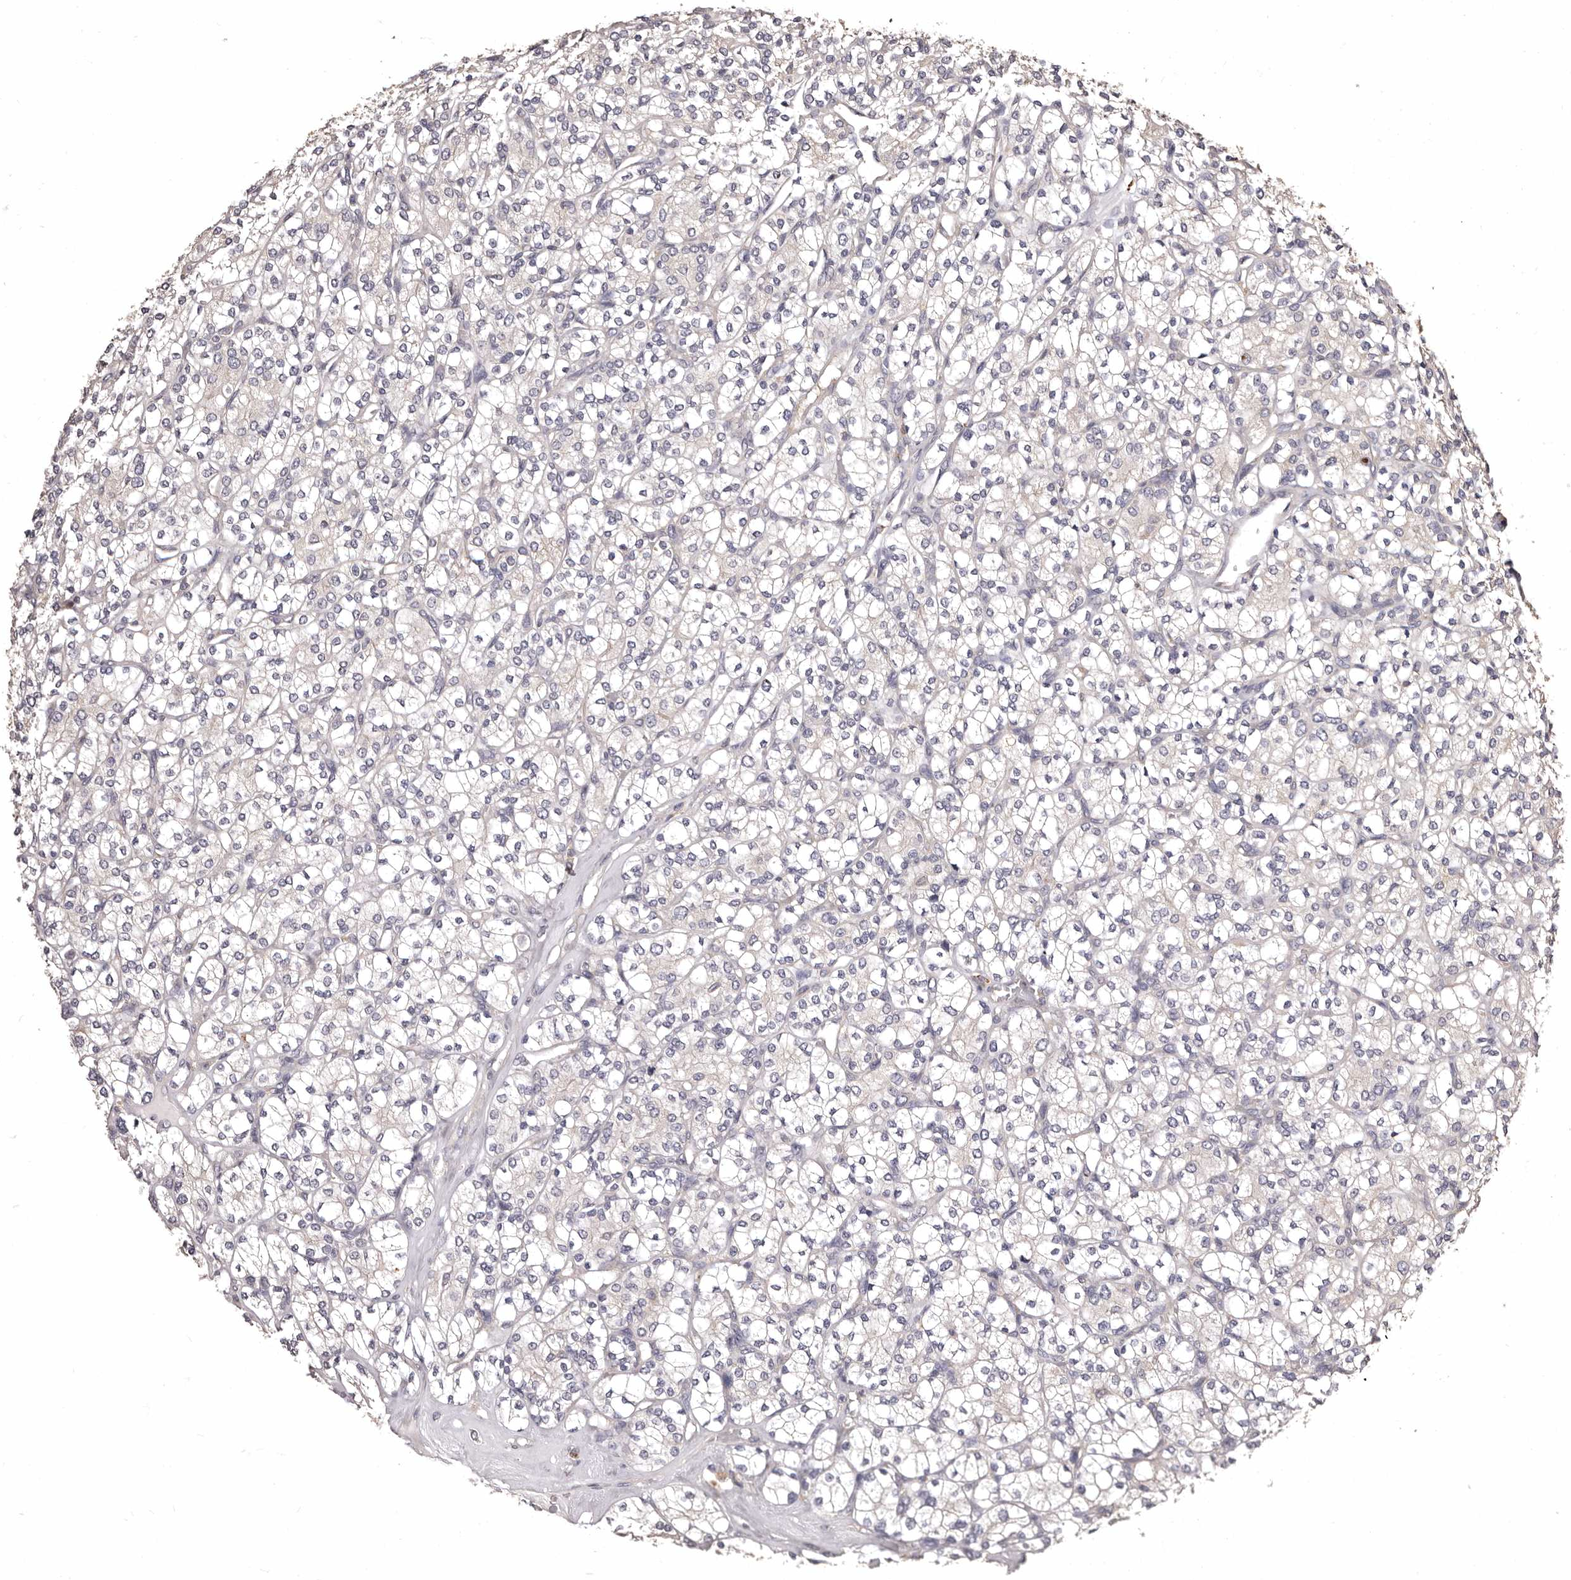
{"staining": {"intensity": "negative", "quantity": "none", "location": "none"}, "tissue": "renal cancer", "cell_type": "Tumor cells", "image_type": "cancer", "snomed": [{"axis": "morphology", "description": "Adenocarcinoma, NOS"}, {"axis": "topography", "description": "Kidney"}], "caption": "An immunohistochemistry photomicrograph of adenocarcinoma (renal) is shown. There is no staining in tumor cells of adenocarcinoma (renal).", "gene": "ETNK1", "patient": {"sex": "male", "age": 77}}